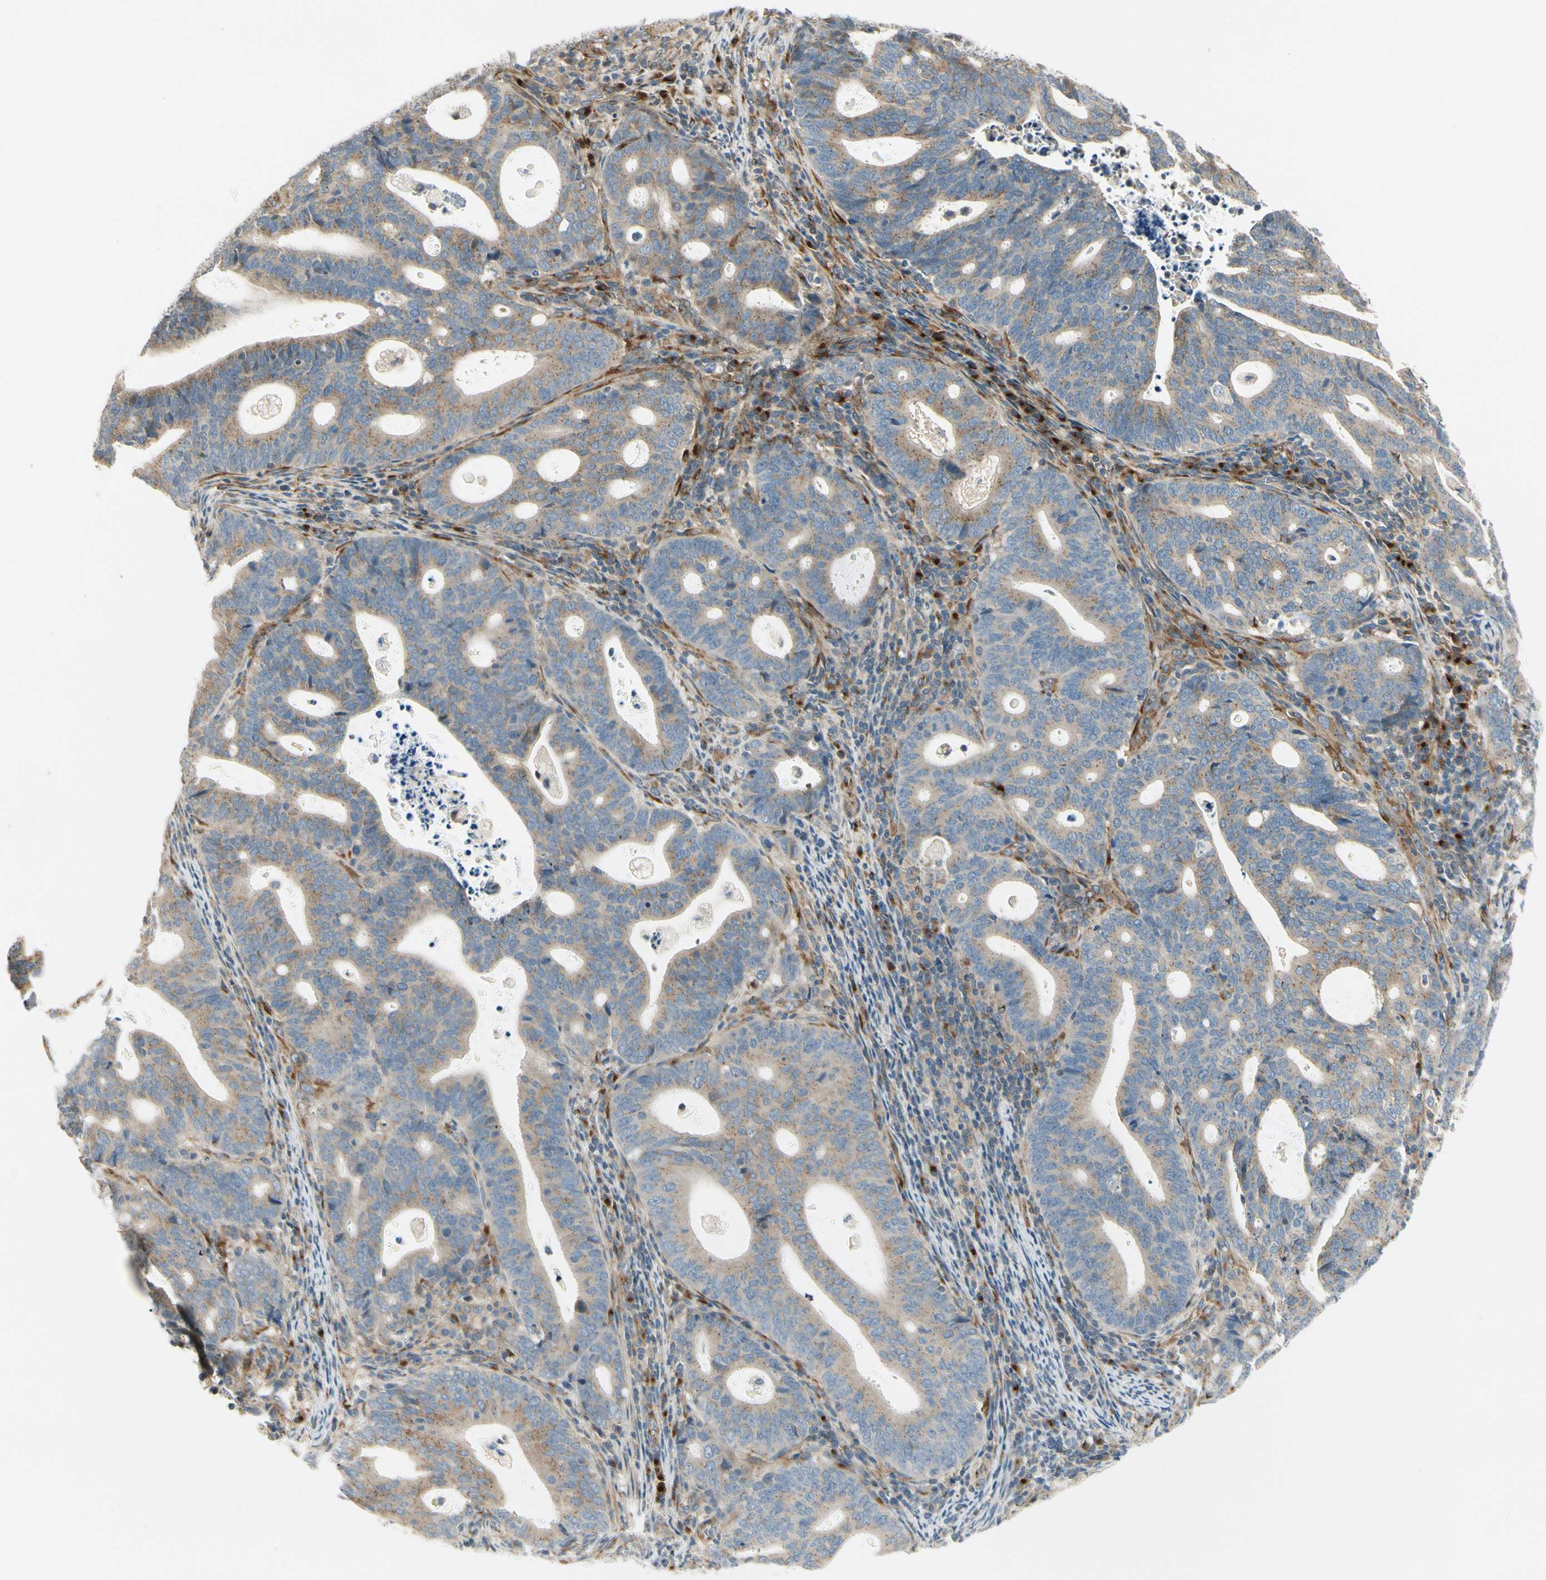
{"staining": {"intensity": "weak", "quantity": ">75%", "location": "cytoplasmic/membranous"}, "tissue": "endometrial cancer", "cell_type": "Tumor cells", "image_type": "cancer", "snomed": [{"axis": "morphology", "description": "Adenocarcinoma, NOS"}, {"axis": "topography", "description": "Uterus"}], "caption": "An immunohistochemistry micrograph of tumor tissue is shown. Protein staining in brown highlights weak cytoplasmic/membranous positivity in endometrial cancer within tumor cells. The staining was performed using DAB (3,3'-diaminobenzidine) to visualize the protein expression in brown, while the nuclei were stained in blue with hematoxylin (Magnification: 20x).", "gene": "MANSC1", "patient": {"sex": "female", "age": 83}}